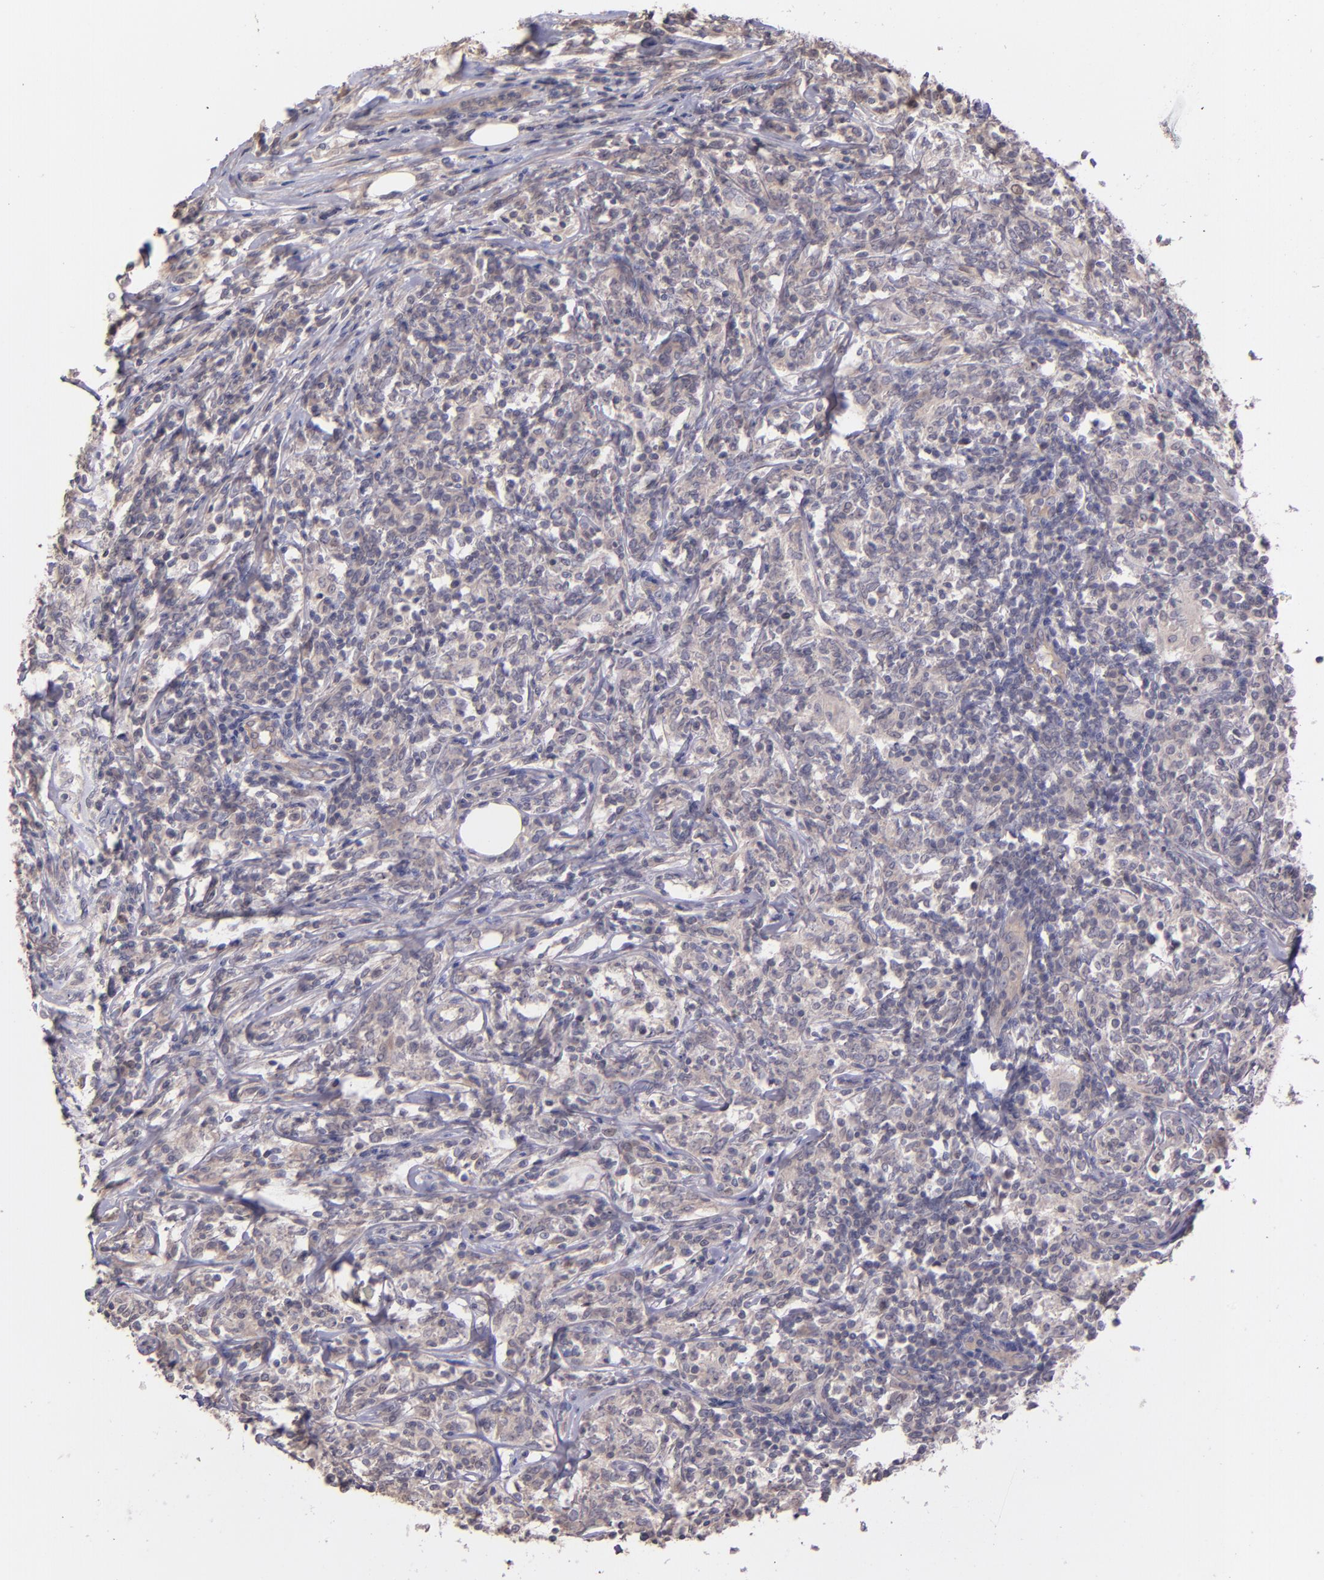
{"staining": {"intensity": "weak", "quantity": "<25%", "location": "cytoplasmic/membranous"}, "tissue": "lymphoma", "cell_type": "Tumor cells", "image_type": "cancer", "snomed": [{"axis": "morphology", "description": "Malignant lymphoma, non-Hodgkin's type, High grade"}, {"axis": "topography", "description": "Lymph node"}], "caption": "Immunohistochemistry histopathology image of human lymphoma stained for a protein (brown), which exhibits no expression in tumor cells. (Brightfield microscopy of DAB IHC at high magnification).", "gene": "NUP62CL", "patient": {"sex": "female", "age": 84}}